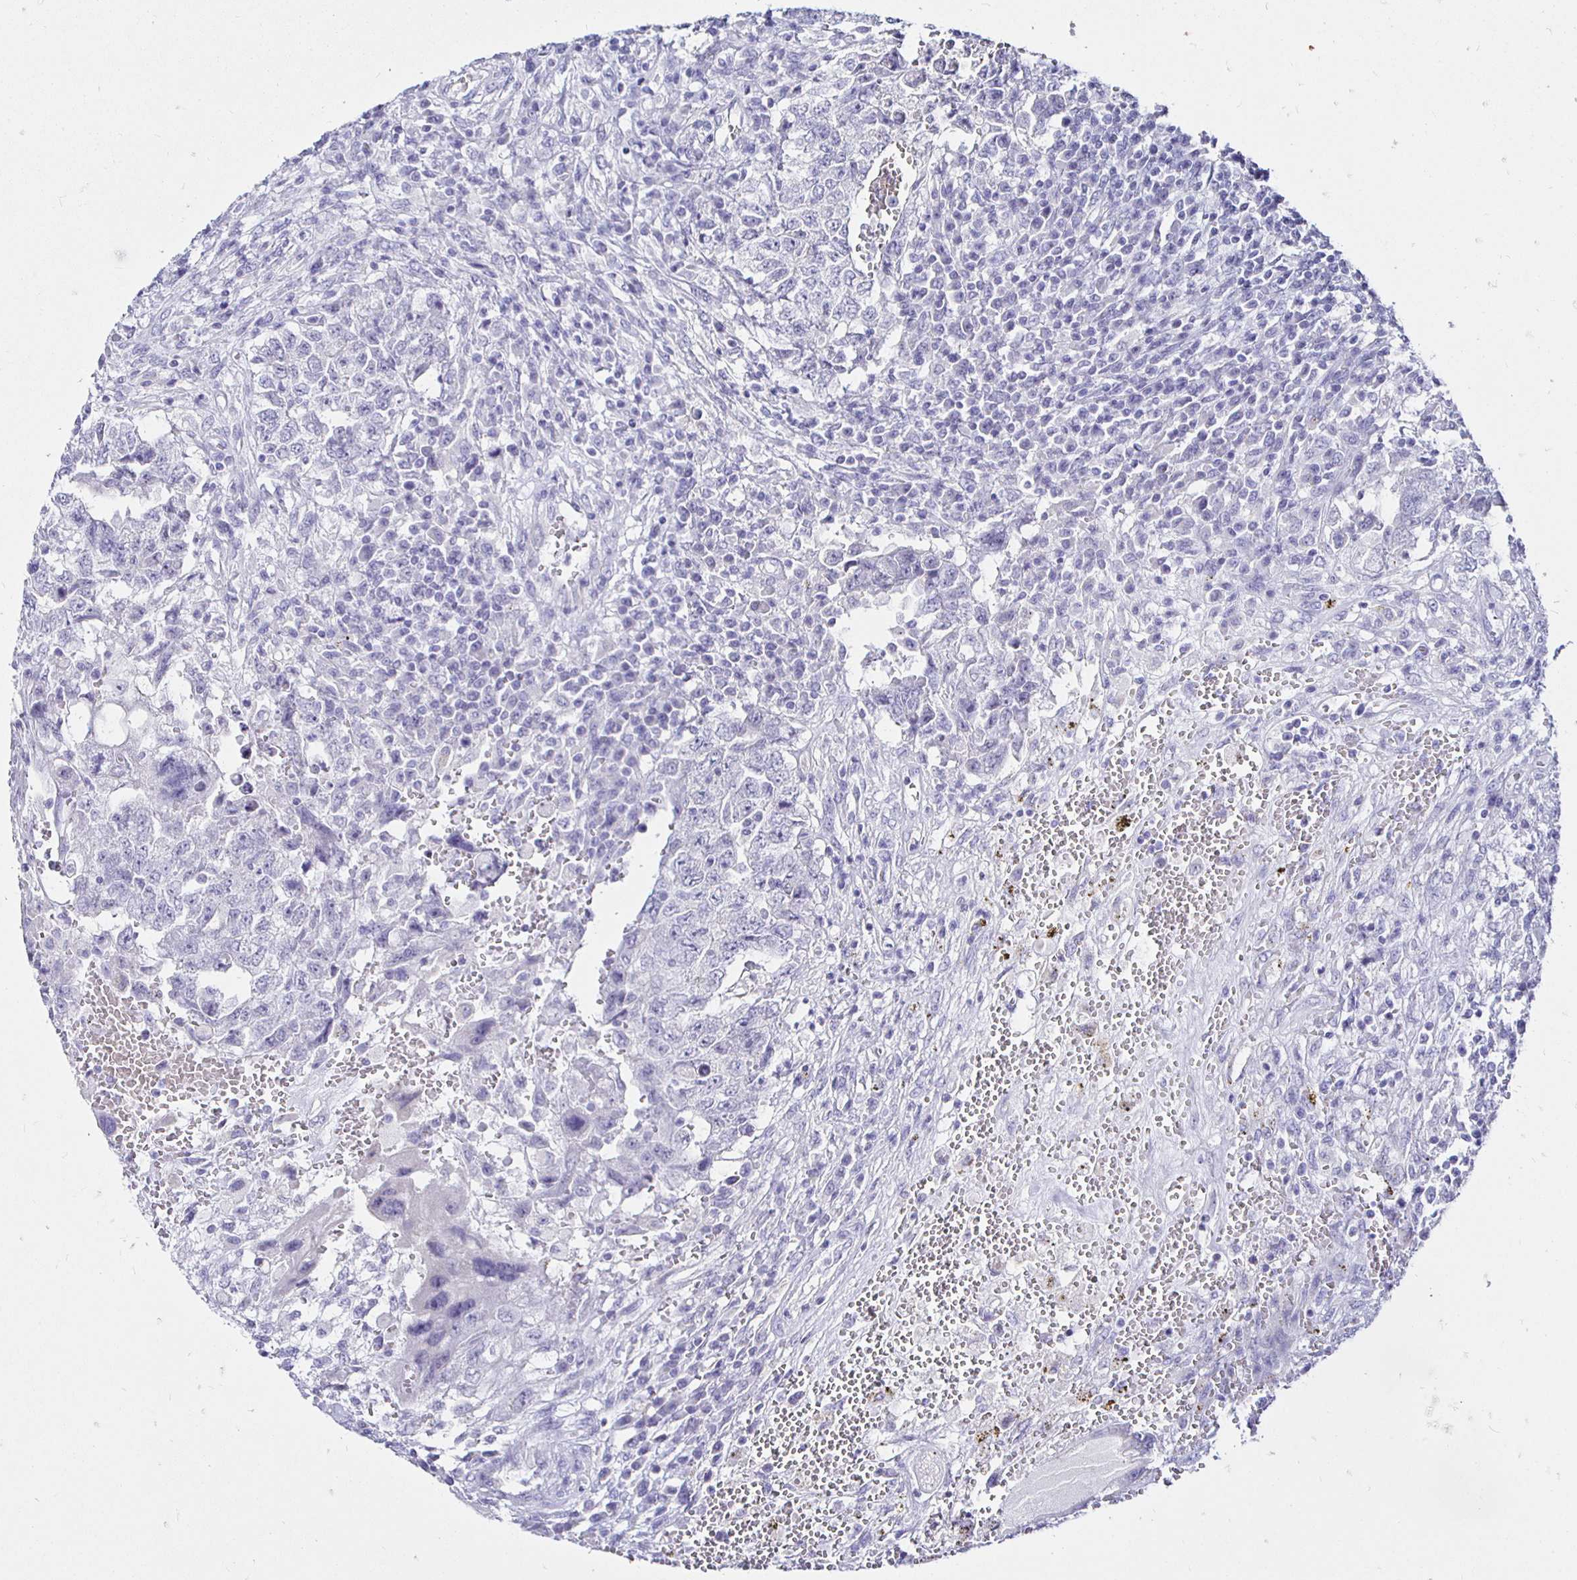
{"staining": {"intensity": "negative", "quantity": "none", "location": "none"}, "tissue": "testis cancer", "cell_type": "Tumor cells", "image_type": "cancer", "snomed": [{"axis": "morphology", "description": "Carcinoma, Embryonal, NOS"}, {"axis": "topography", "description": "Testis"}], "caption": "Tumor cells show no significant protein expression in testis embryonal carcinoma.", "gene": "IRGC", "patient": {"sex": "male", "age": 26}}